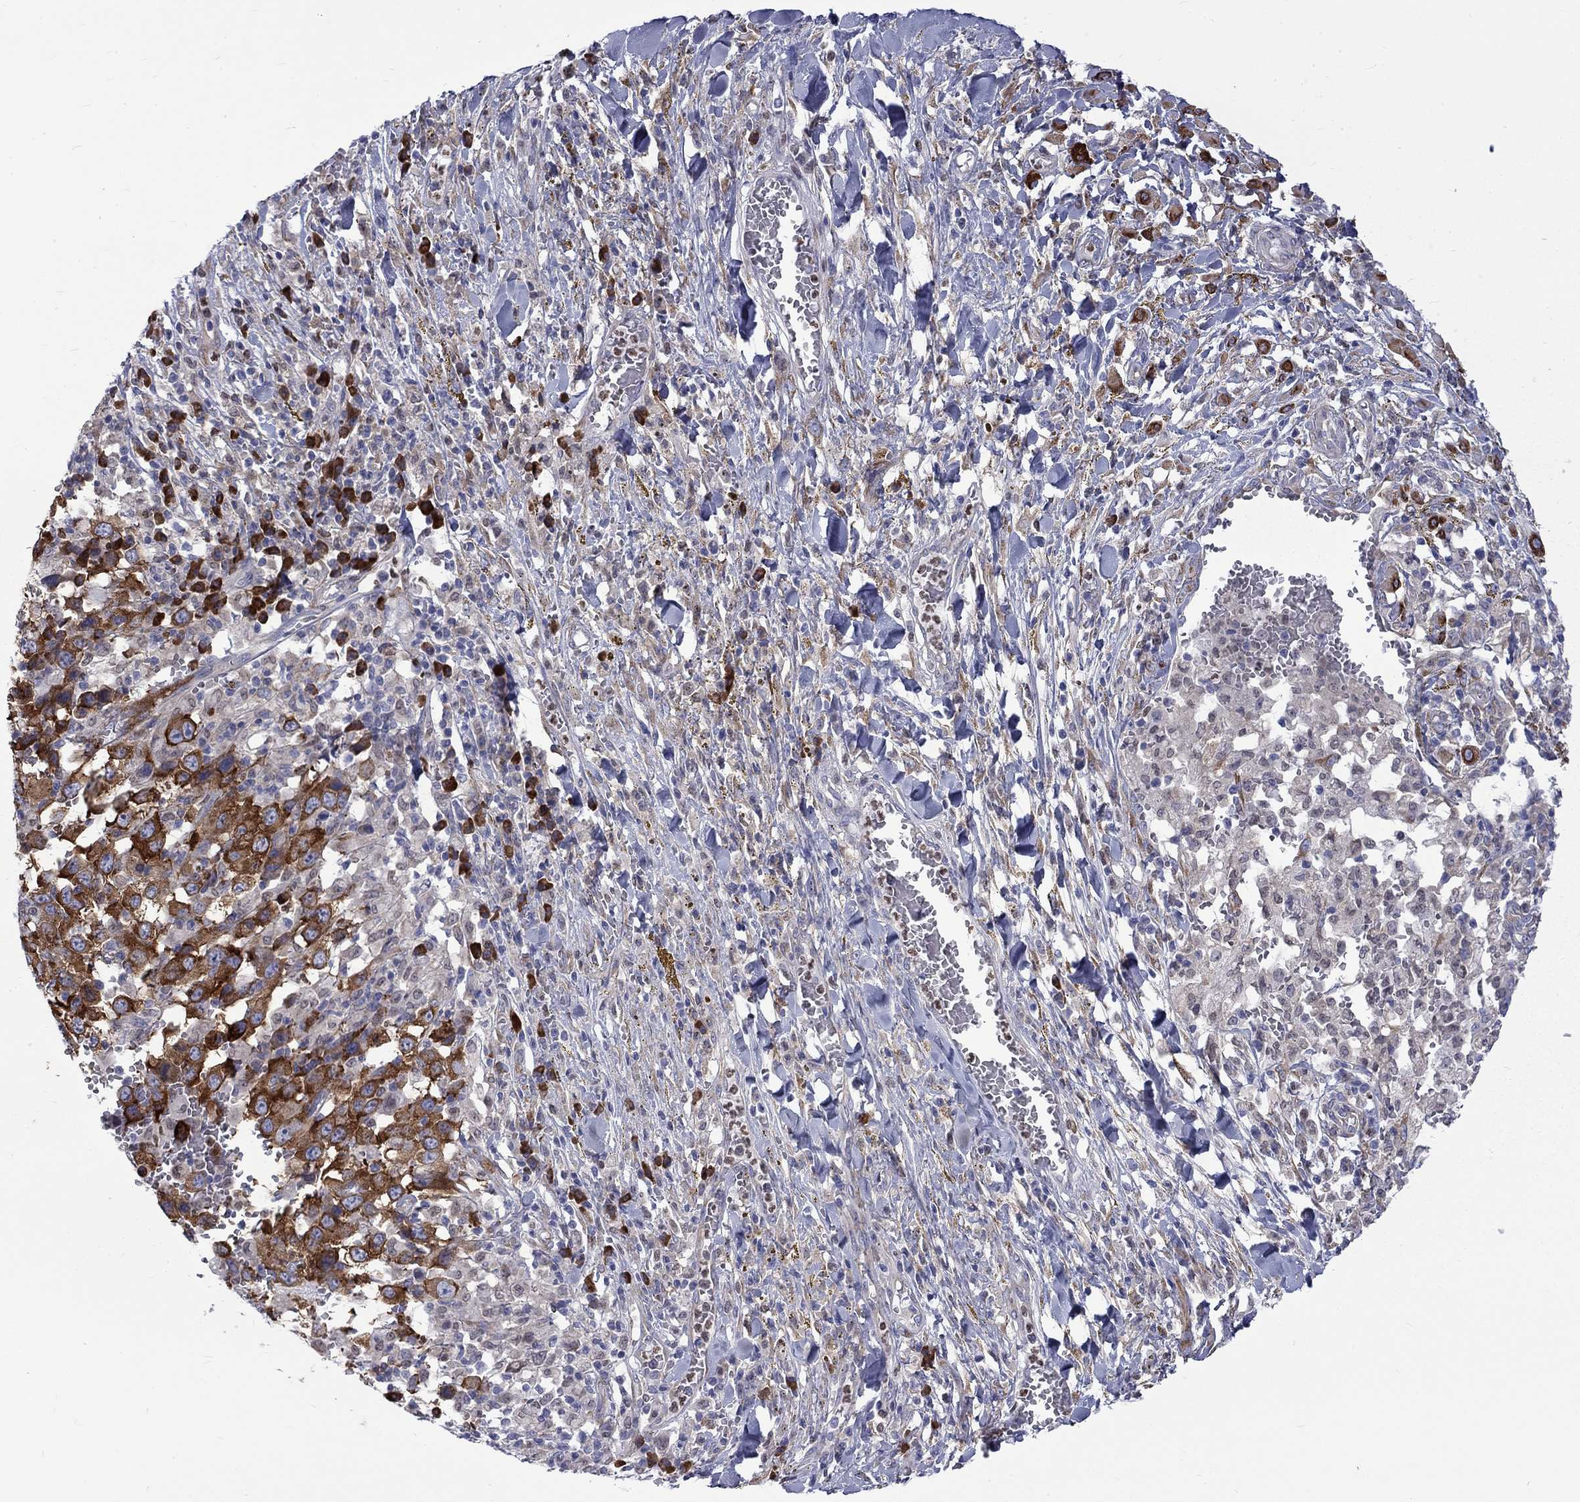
{"staining": {"intensity": "strong", "quantity": "25%-75%", "location": "cytoplasmic/membranous"}, "tissue": "melanoma", "cell_type": "Tumor cells", "image_type": "cancer", "snomed": [{"axis": "morphology", "description": "Malignant melanoma, NOS"}, {"axis": "topography", "description": "Skin"}], "caption": "Malignant melanoma tissue shows strong cytoplasmic/membranous expression in approximately 25%-75% of tumor cells (IHC, brightfield microscopy, high magnification).", "gene": "PABPC4", "patient": {"sex": "female", "age": 91}}